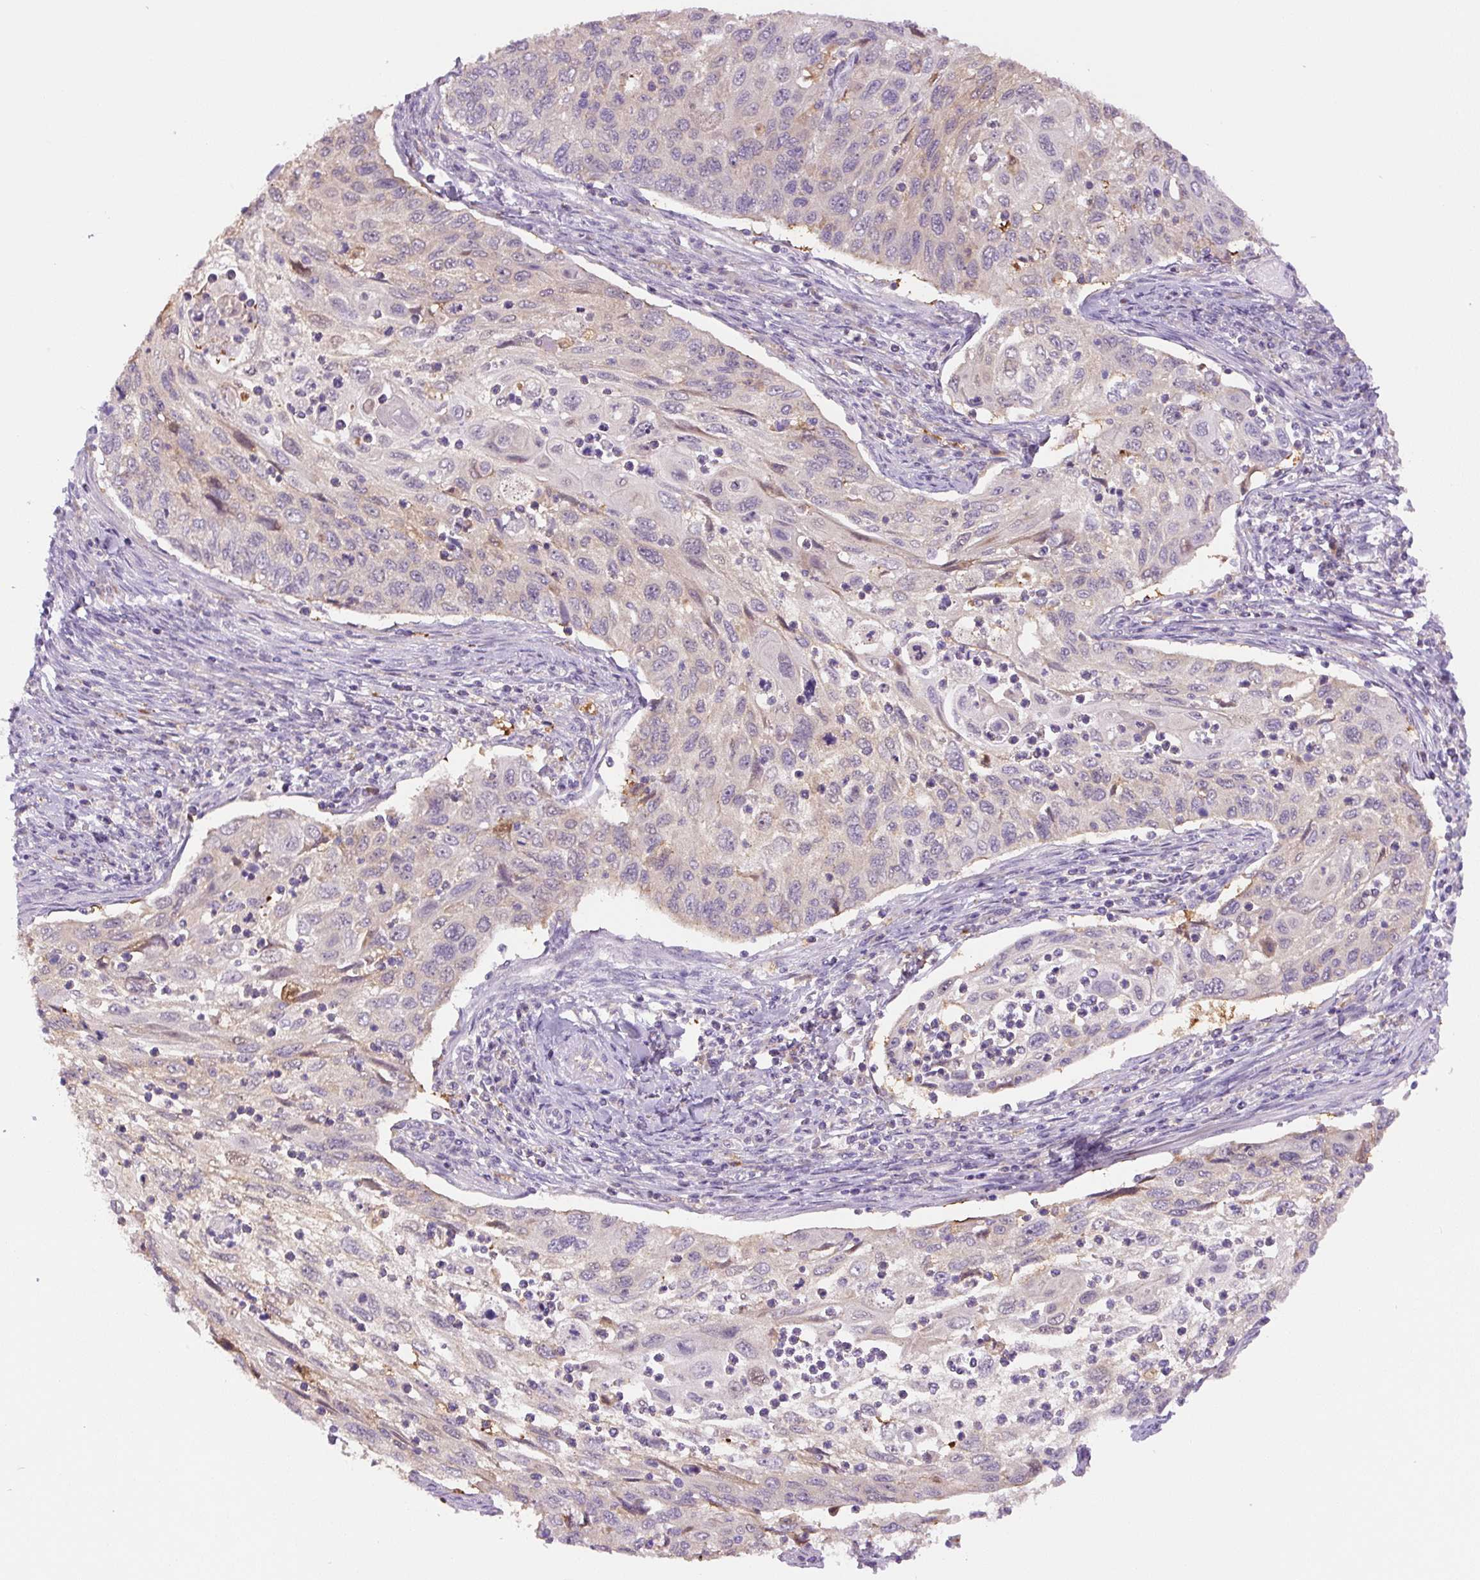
{"staining": {"intensity": "negative", "quantity": "none", "location": "none"}, "tissue": "cervical cancer", "cell_type": "Tumor cells", "image_type": "cancer", "snomed": [{"axis": "morphology", "description": "Squamous cell carcinoma, NOS"}, {"axis": "topography", "description": "Cervix"}], "caption": "Tumor cells show no significant protein expression in cervical cancer (squamous cell carcinoma). (DAB IHC visualized using brightfield microscopy, high magnification).", "gene": "SPSB2", "patient": {"sex": "female", "age": 70}}